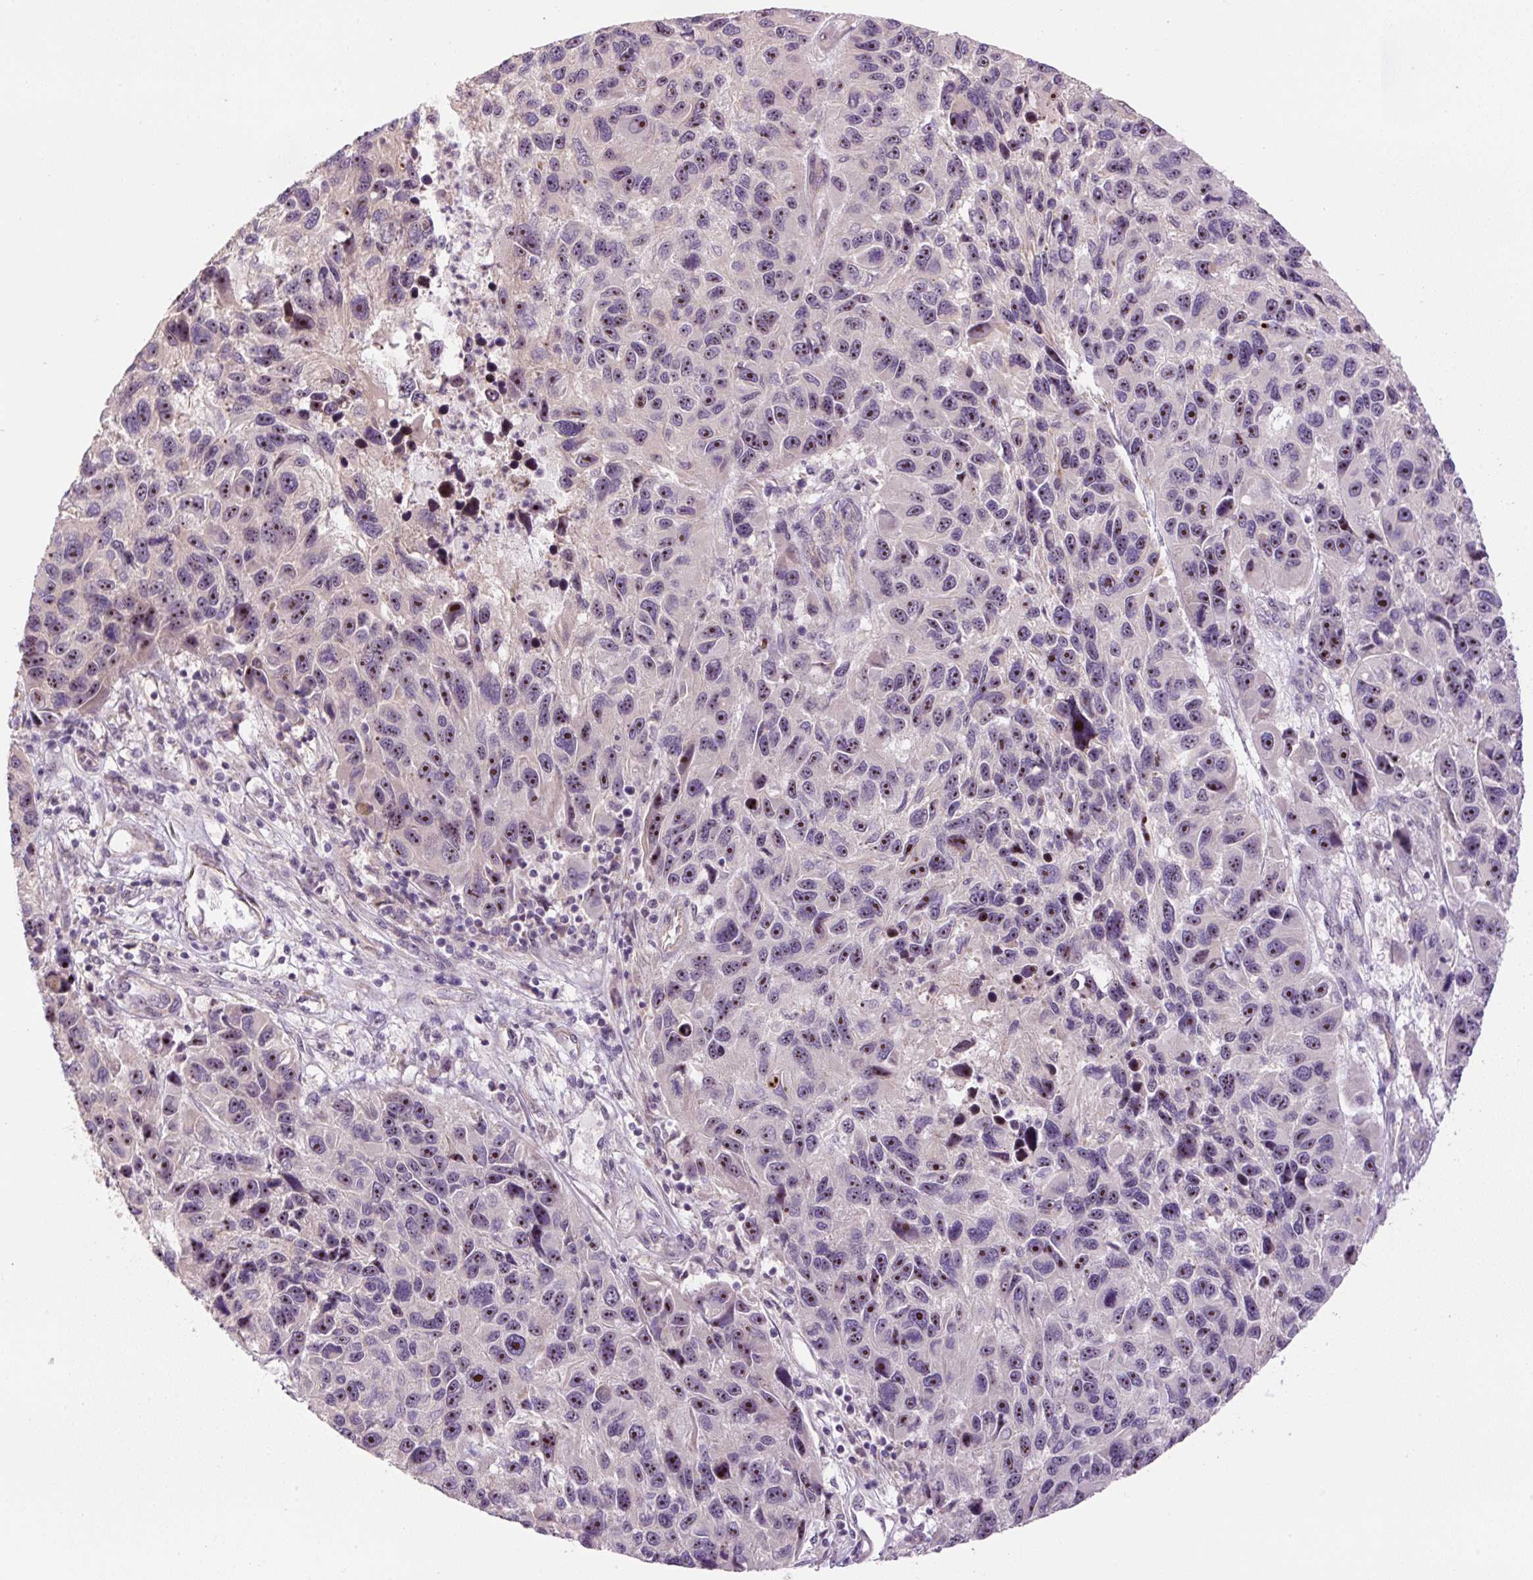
{"staining": {"intensity": "moderate", "quantity": "25%-75%", "location": "nuclear"}, "tissue": "melanoma", "cell_type": "Tumor cells", "image_type": "cancer", "snomed": [{"axis": "morphology", "description": "Malignant melanoma, NOS"}, {"axis": "topography", "description": "Skin"}], "caption": "About 25%-75% of tumor cells in human malignant melanoma demonstrate moderate nuclear protein expression as visualized by brown immunohistochemical staining.", "gene": "TMEM151B", "patient": {"sex": "male", "age": 53}}